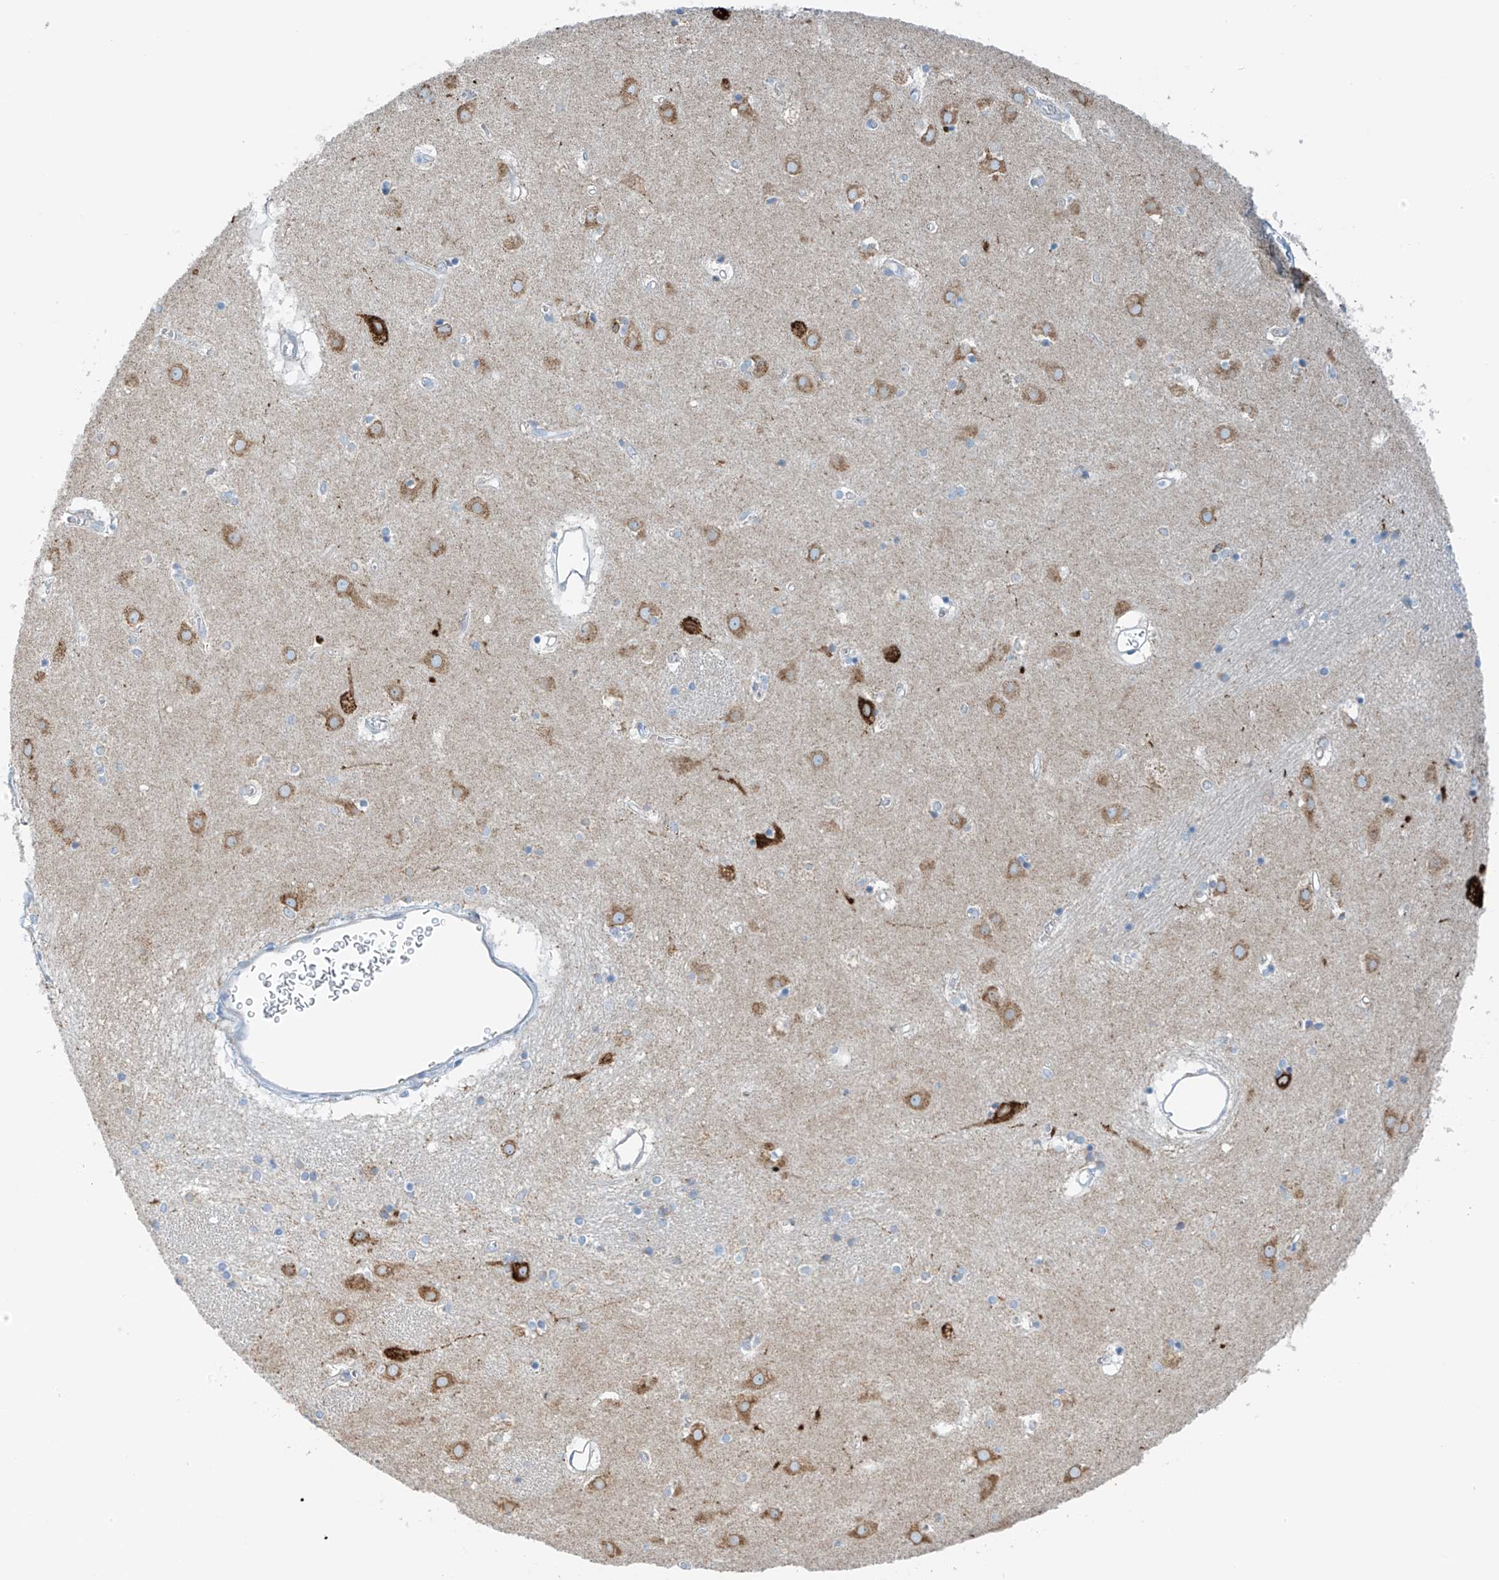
{"staining": {"intensity": "moderate", "quantity": "<25%", "location": "cytoplasmic/membranous"}, "tissue": "caudate", "cell_type": "Glial cells", "image_type": "normal", "snomed": [{"axis": "morphology", "description": "Normal tissue, NOS"}, {"axis": "topography", "description": "Lateral ventricle wall"}], "caption": "Immunohistochemical staining of benign caudate exhibits low levels of moderate cytoplasmic/membranous expression in about <25% of glial cells.", "gene": "RCN2", "patient": {"sex": "male", "age": 70}}